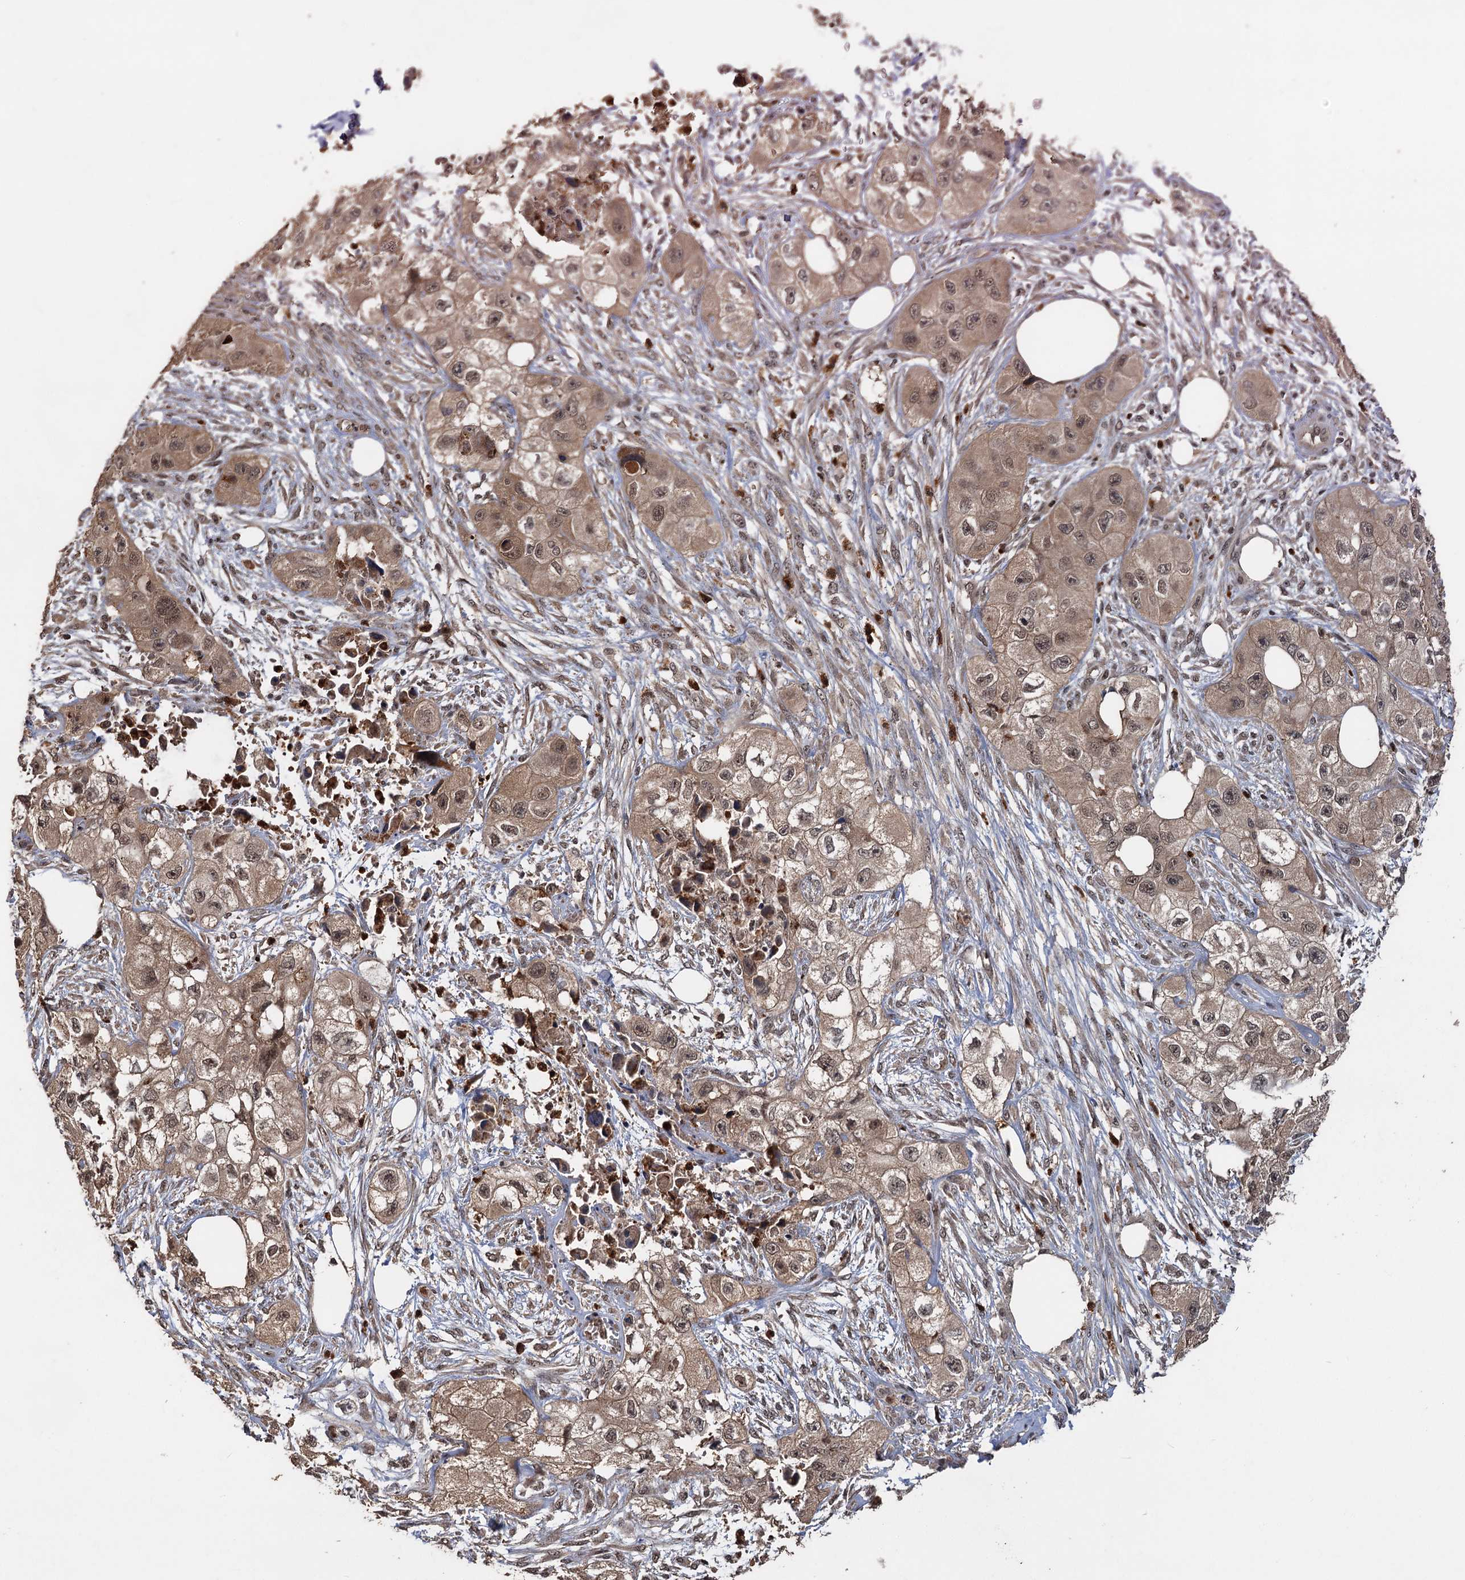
{"staining": {"intensity": "moderate", "quantity": ">75%", "location": "cytoplasmic/membranous,nuclear"}, "tissue": "skin cancer", "cell_type": "Tumor cells", "image_type": "cancer", "snomed": [{"axis": "morphology", "description": "Squamous cell carcinoma, NOS"}, {"axis": "topography", "description": "Skin"}, {"axis": "topography", "description": "Subcutis"}], "caption": "Immunohistochemistry image of neoplastic tissue: skin cancer stained using immunohistochemistry (IHC) demonstrates medium levels of moderate protein expression localized specifically in the cytoplasmic/membranous and nuclear of tumor cells, appearing as a cytoplasmic/membranous and nuclear brown color.", "gene": "KANSL2", "patient": {"sex": "male", "age": 73}}